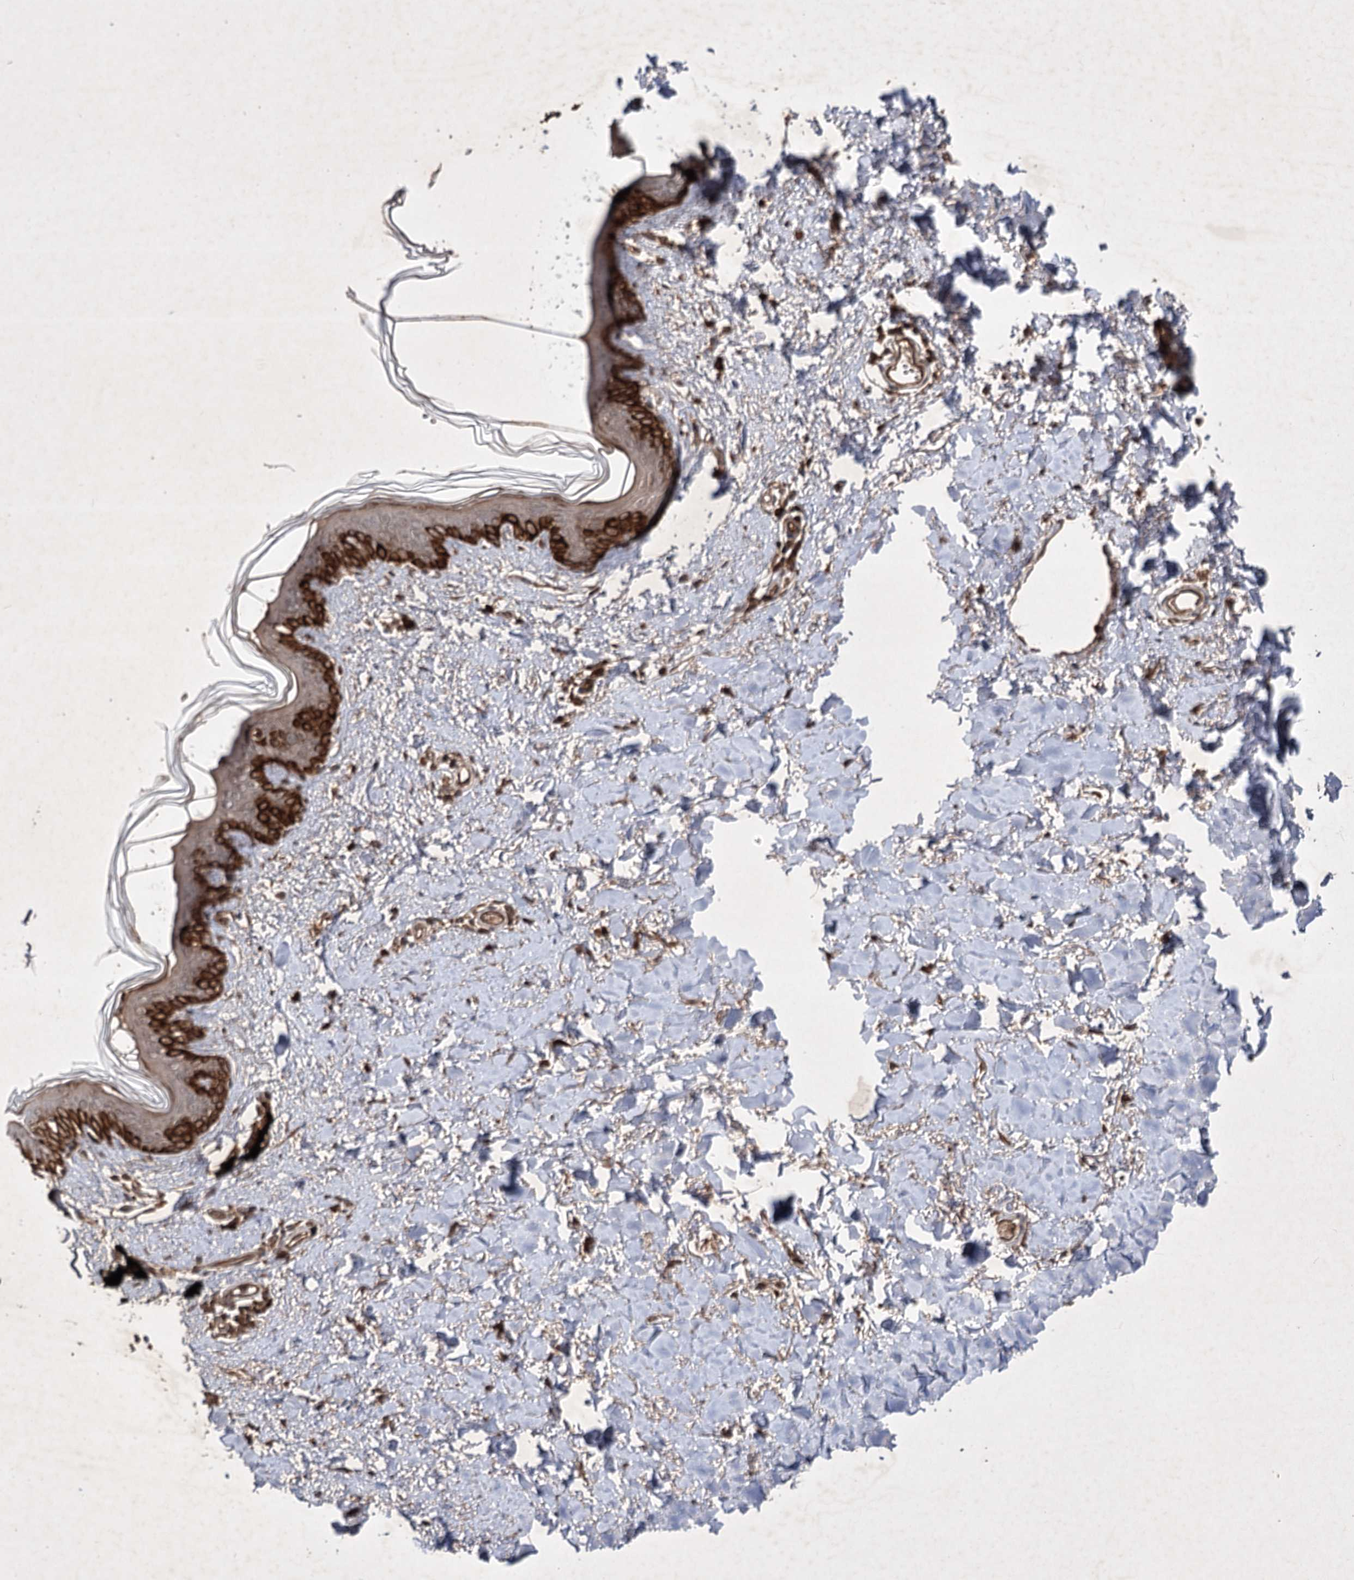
{"staining": {"intensity": "moderate", "quantity": ">75%", "location": "cytoplasmic/membranous"}, "tissue": "skin", "cell_type": "Fibroblasts", "image_type": "normal", "snomed": [{"axis": "morphology", "description": "Normal tissue, NOS"}, {"axis": "topography", "description": "Skin"}], "caption": "DAB (3,3'-diaminobenzidine) immunohistochemical staining of benign skin displays moderate cytoplasmic/membranous protein expression in approximately >75% of fibroblasts.", "gene": "DNAJC13", "patient": {"sex": "female", "age": 46}}